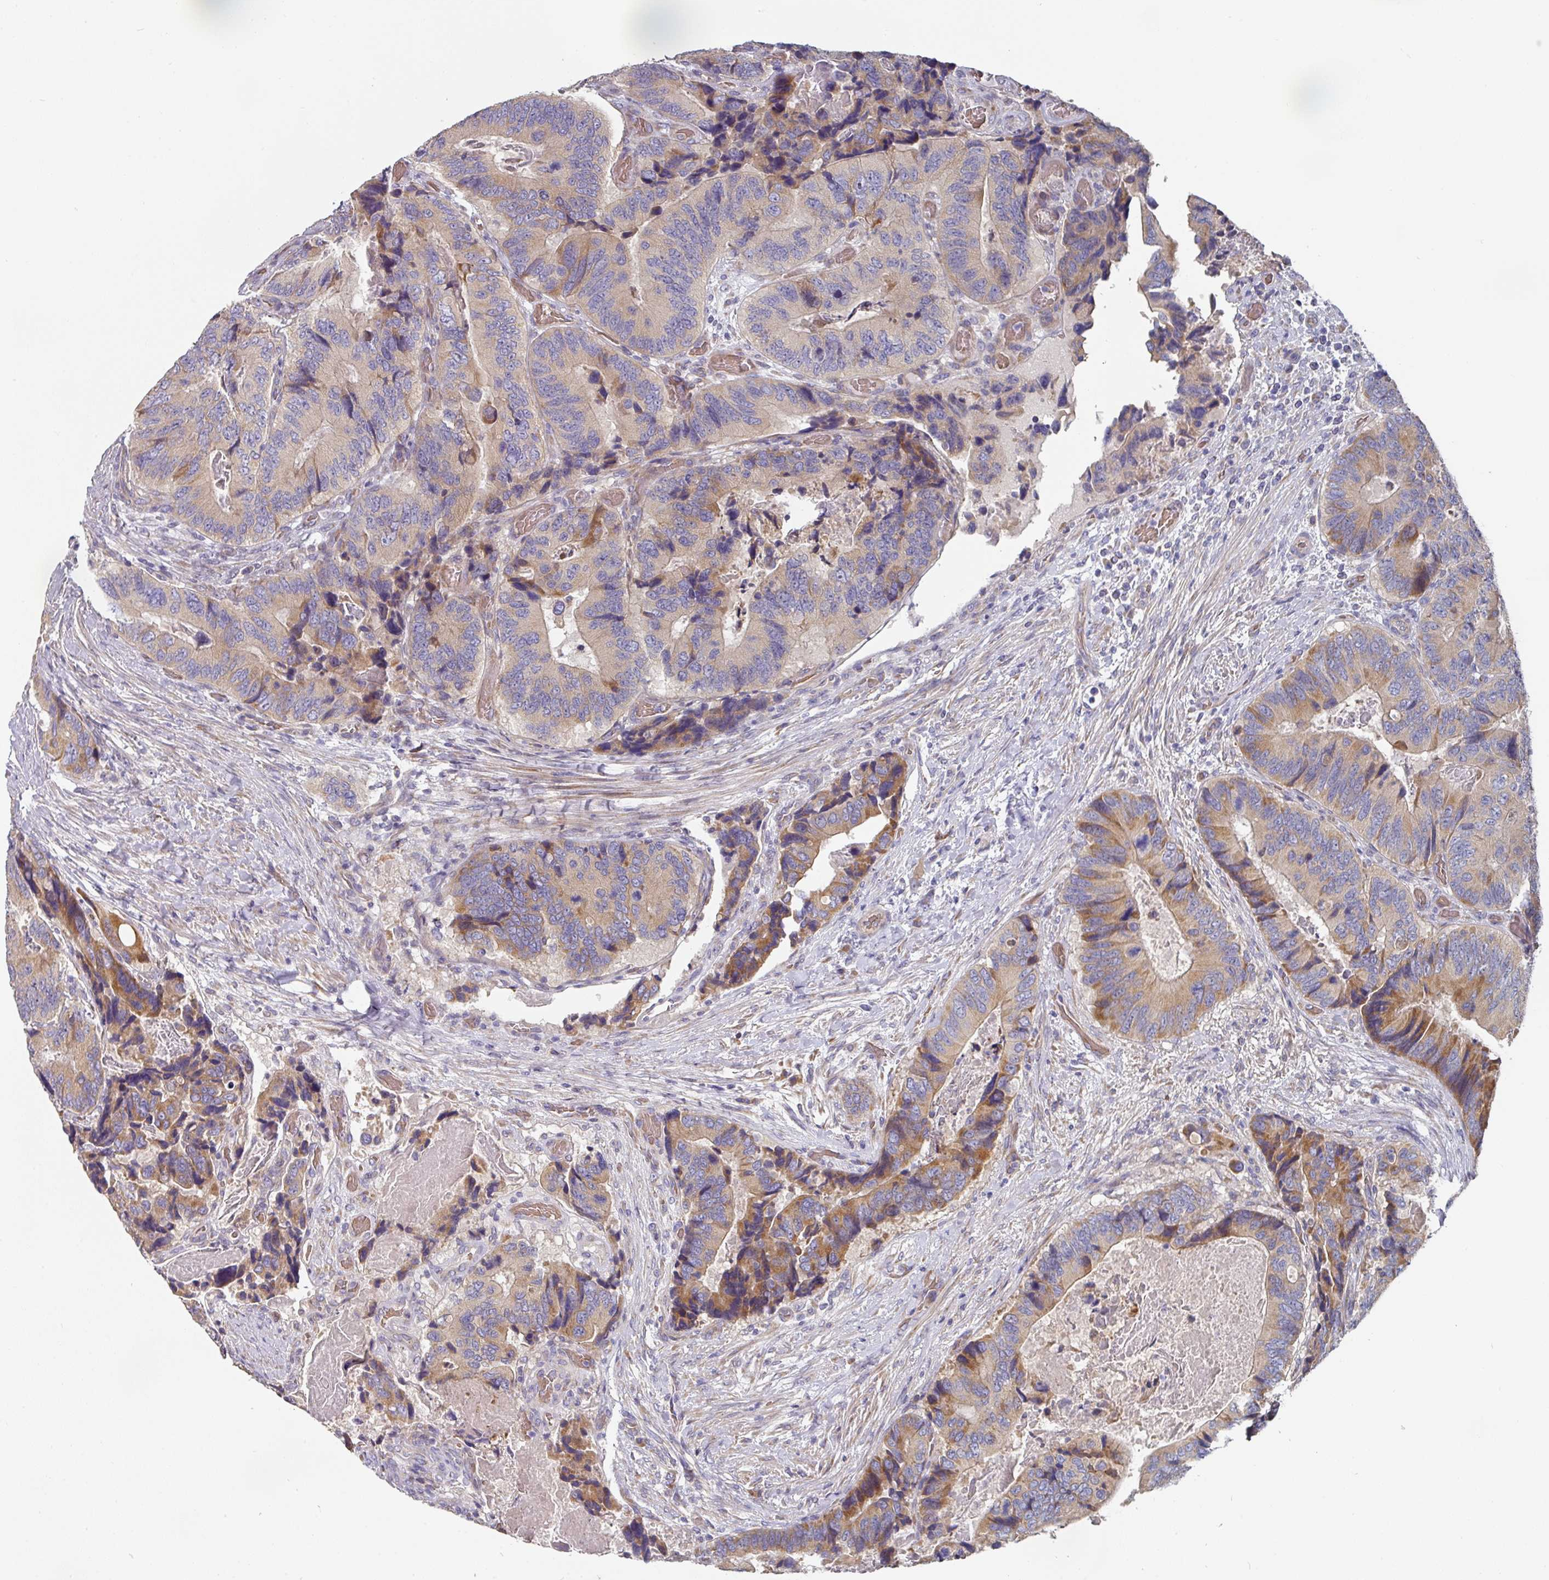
{"staining": {"intensity": "moderate", "quantity": "25%-75%", "location": "cytoplasmic/membranous"}, "tissue": "colorectal cancer", "cell_type": "Tumor cells", "image_type": "cancer", "snomed": [{"axis": "morphology", "description": "Adenocarcinoma, NOS"}, {"axis": "topography", "description": "Colon"}], "caption": "A medium amount of moderate cytoplasmic/membranous expression is seen in about 25%-75% of tumor cells in colorectal adenocarcinoma tissue. (DAB IHC with brightfield microscopy, high magnification).", "gene": "PYROXD2", "patient": {"sex": "male", "age": 84}}